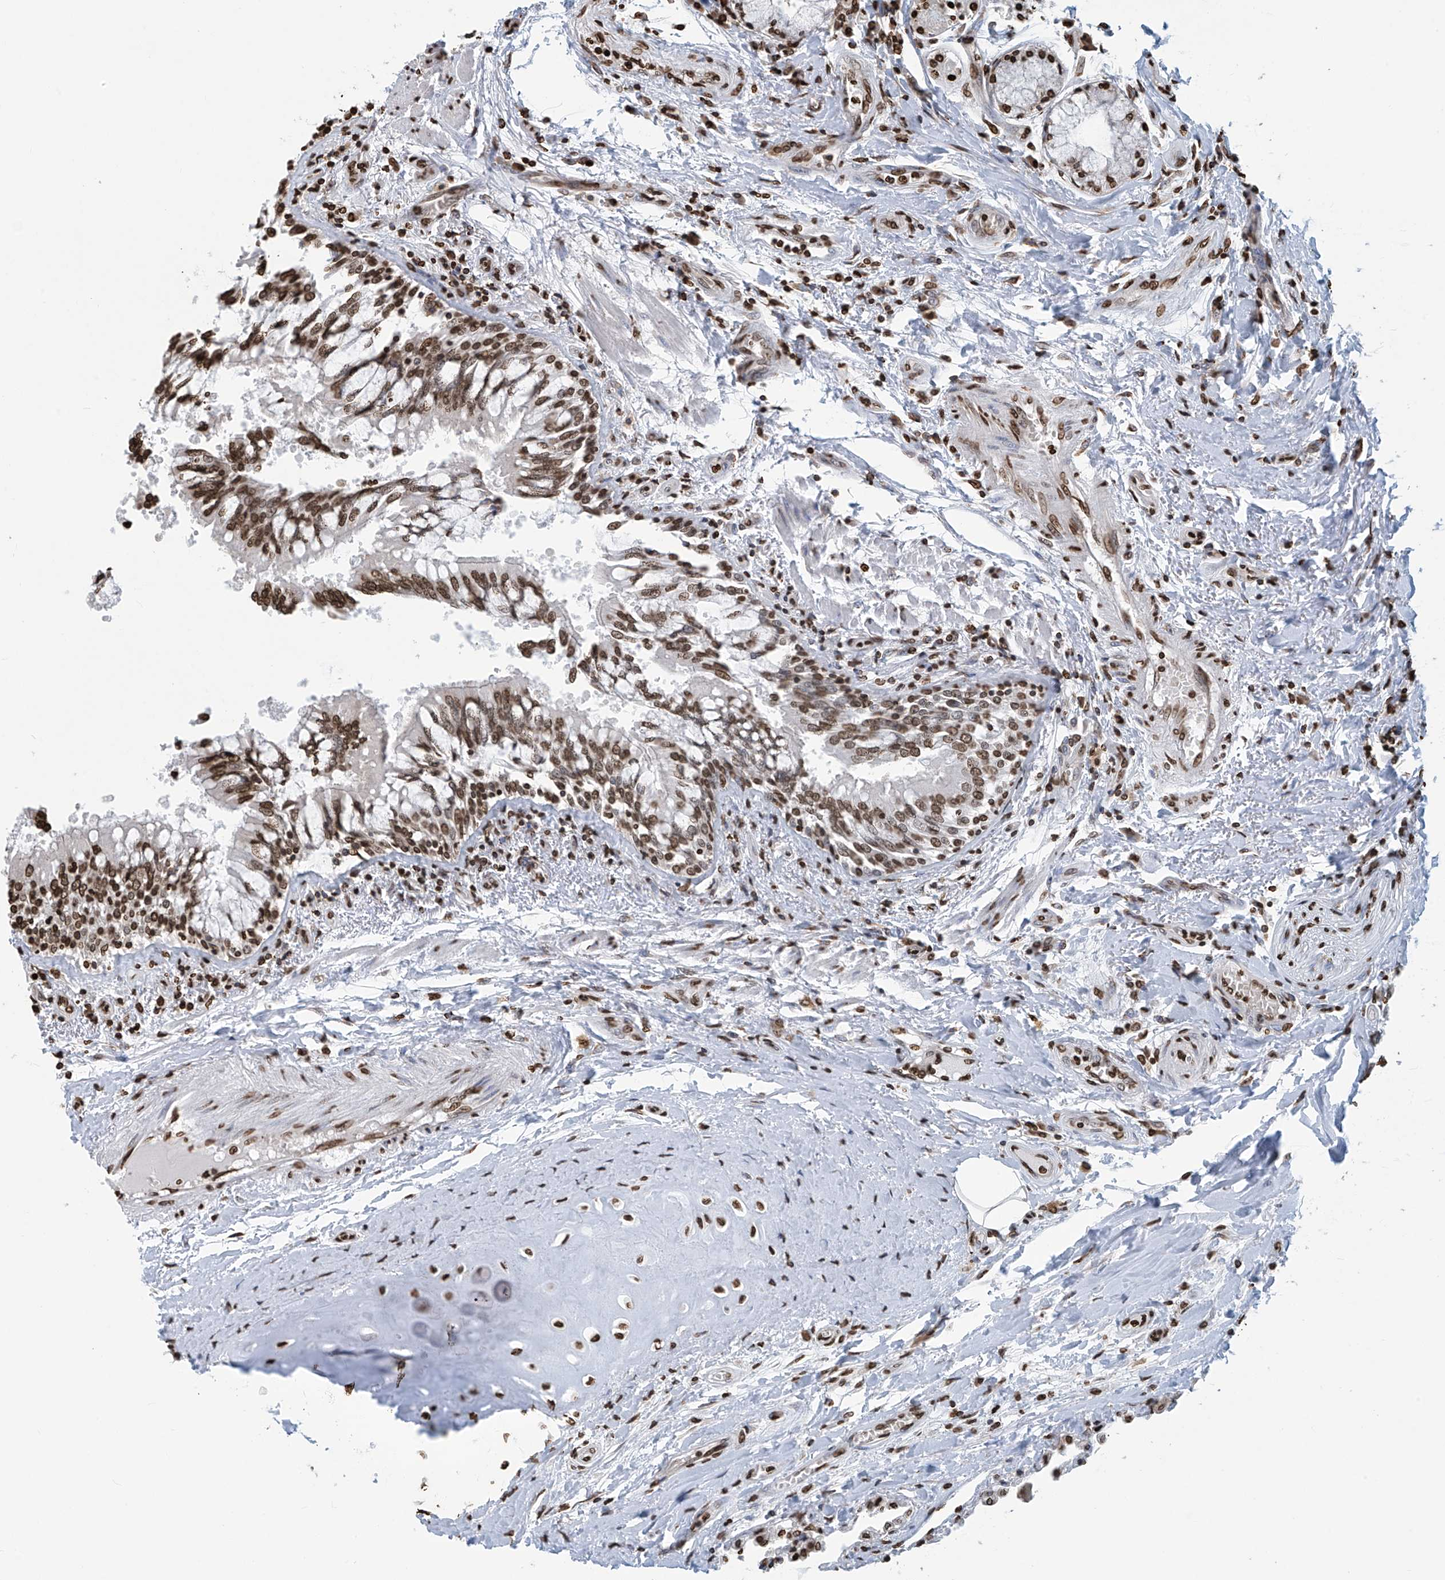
{"staining": {"intensity": "strong", "quantity": ">75%", "location": "nuclear"}, "tissue": "lung", "cell_type": "Alveolar cells", "image_type": "normal", "snomed": [{"axis": "morphology", "description": "Normal tissue, NOS"}, {"axis": "topography", "description": "Bronchus"}, {"axis": "topography", "description": "Lung"}], "caption": "This is a photomicrograph of immunohistochemistry (IHC) staining of normal lung, which shows strong positivity in the nuclear of alveolar cells.", "gene": "DPPA2", "patient": {"sex": "female", "age": 49}}